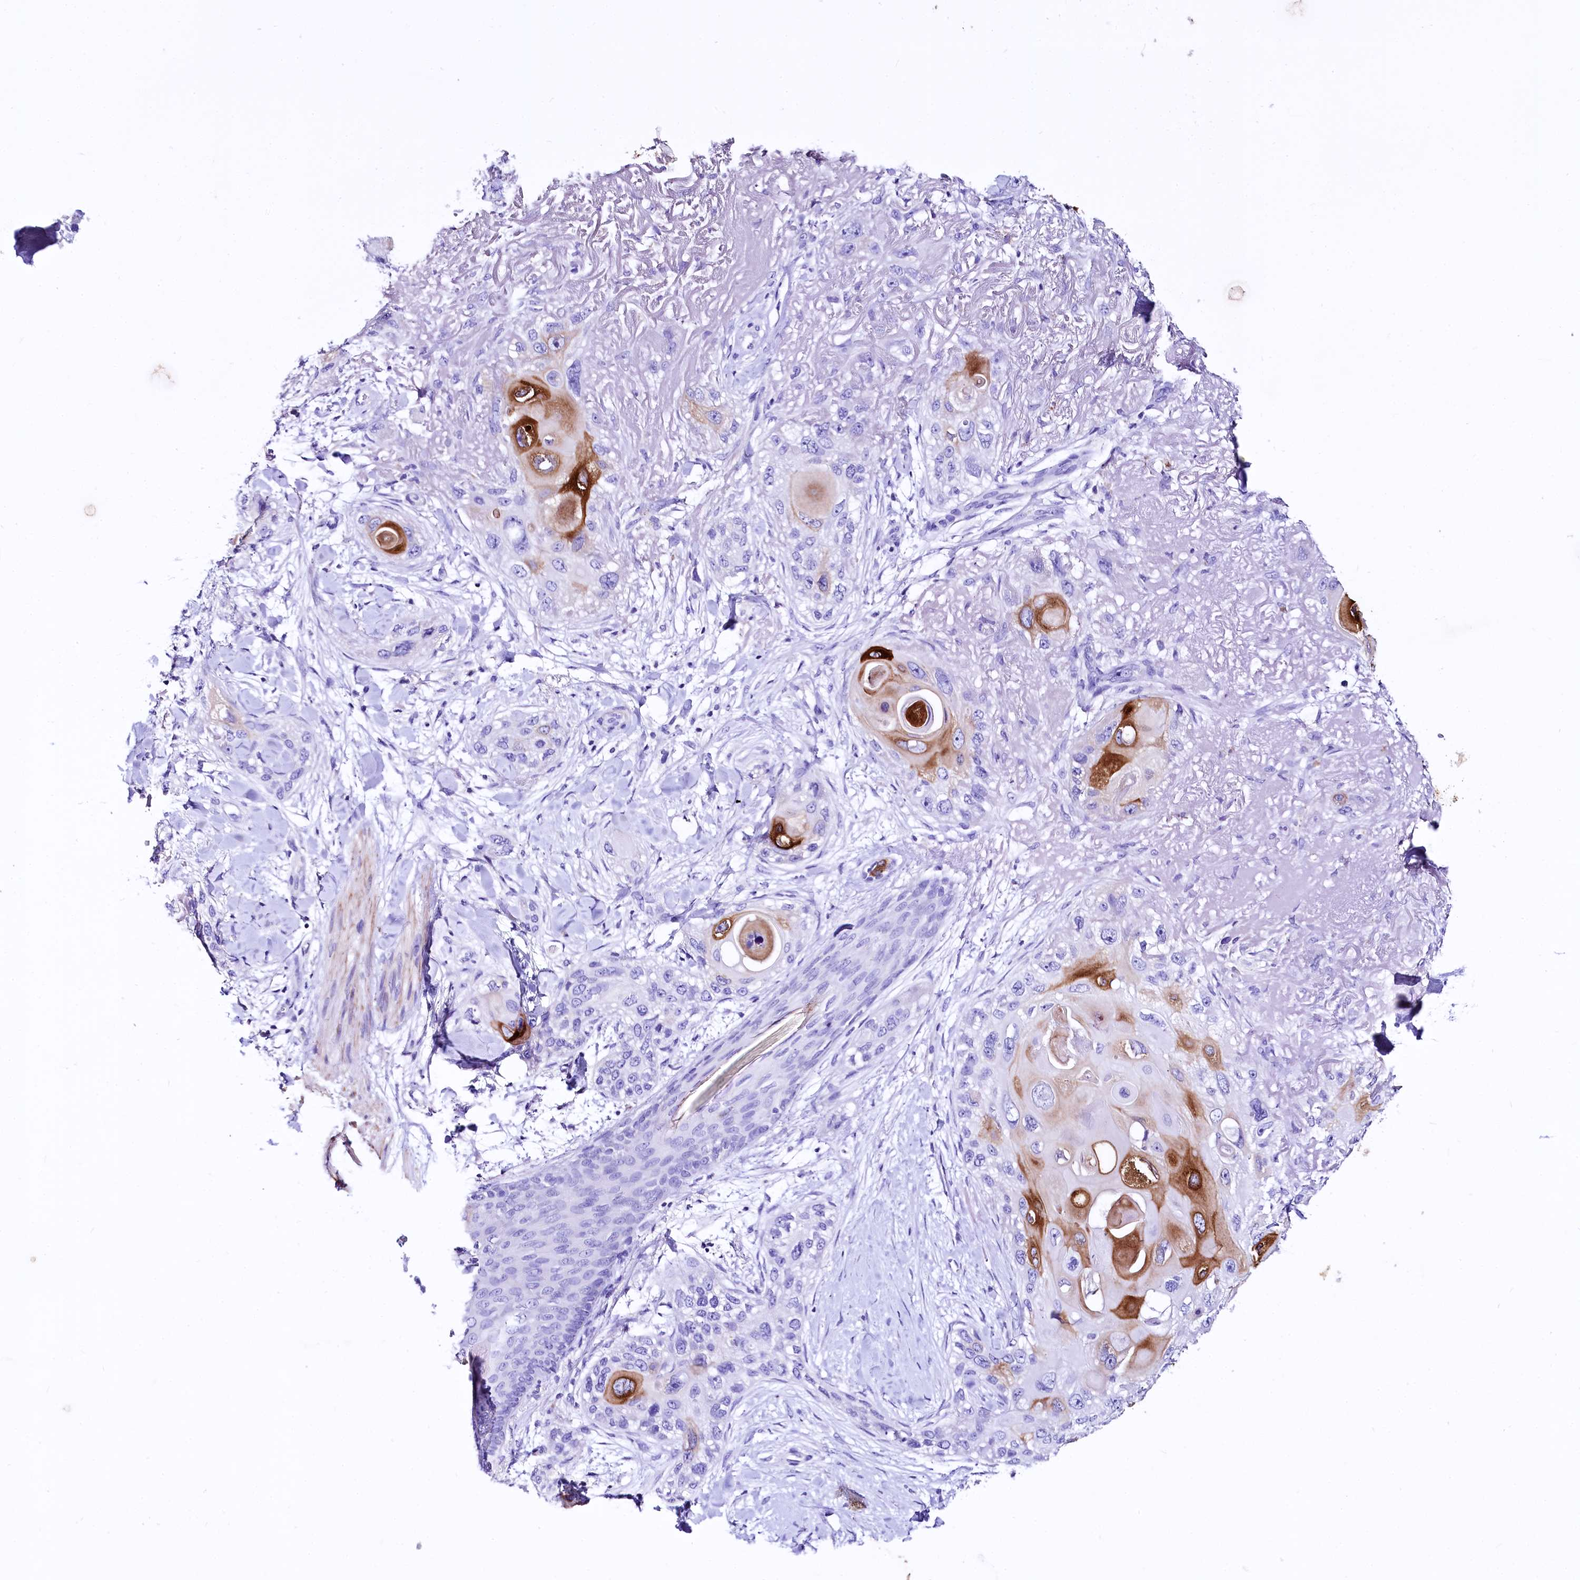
{"staining": {"intensity": "strong", "quantity": "<25%", "location": "cytoplasmic/membranous"}, "tissue": "skin cancer", "cell_type": "Tumor cells", "image_type": "cancer", "snomed": [{"axis": "morphology", "description": "Normal tissue, NOS"}, {"axis": "morphology", "description": "Squamous cell carcinoma, NOS"}, {"axis": "topography", "description": "Skin"}], "caption": "Human skin squamous cell carcinoma stained with a protein marker reveals strong staining in tumor cells.", "gene": "A2ML1", "patient": {"sex": "male", "age": 72}}